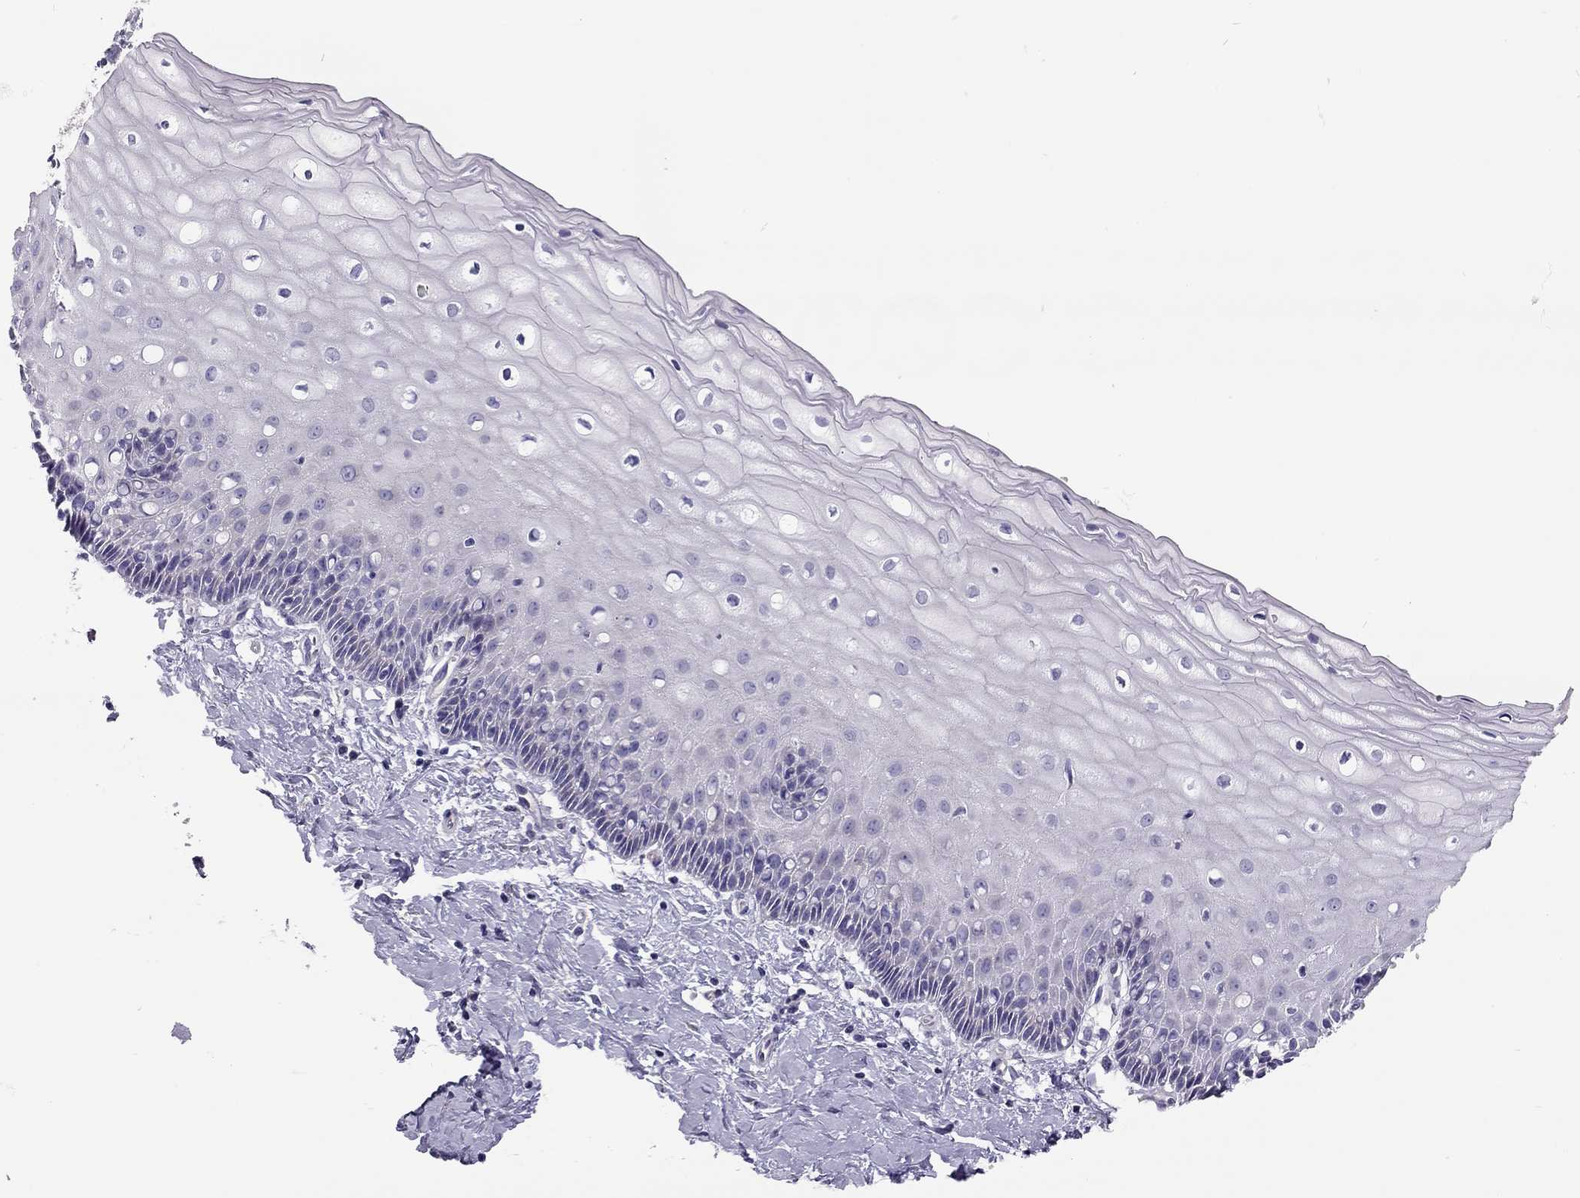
{"staining": {"intensity": "negative", "quantity": "none", "location": "none"}, "tissue": "cervix", "cell_type": "Glandular cells", "image_type": "normal", "snomed": [{"axis": "morphology", "description": "Normal tissue, NOS"}, {"axis": "topography", "description": "Cervix"}], "caption": "The image demonstrates no significant positivity in glandular cells of cervix.", "gene": "SCARB1", "patient": {"sex": "female", "age": 37}}